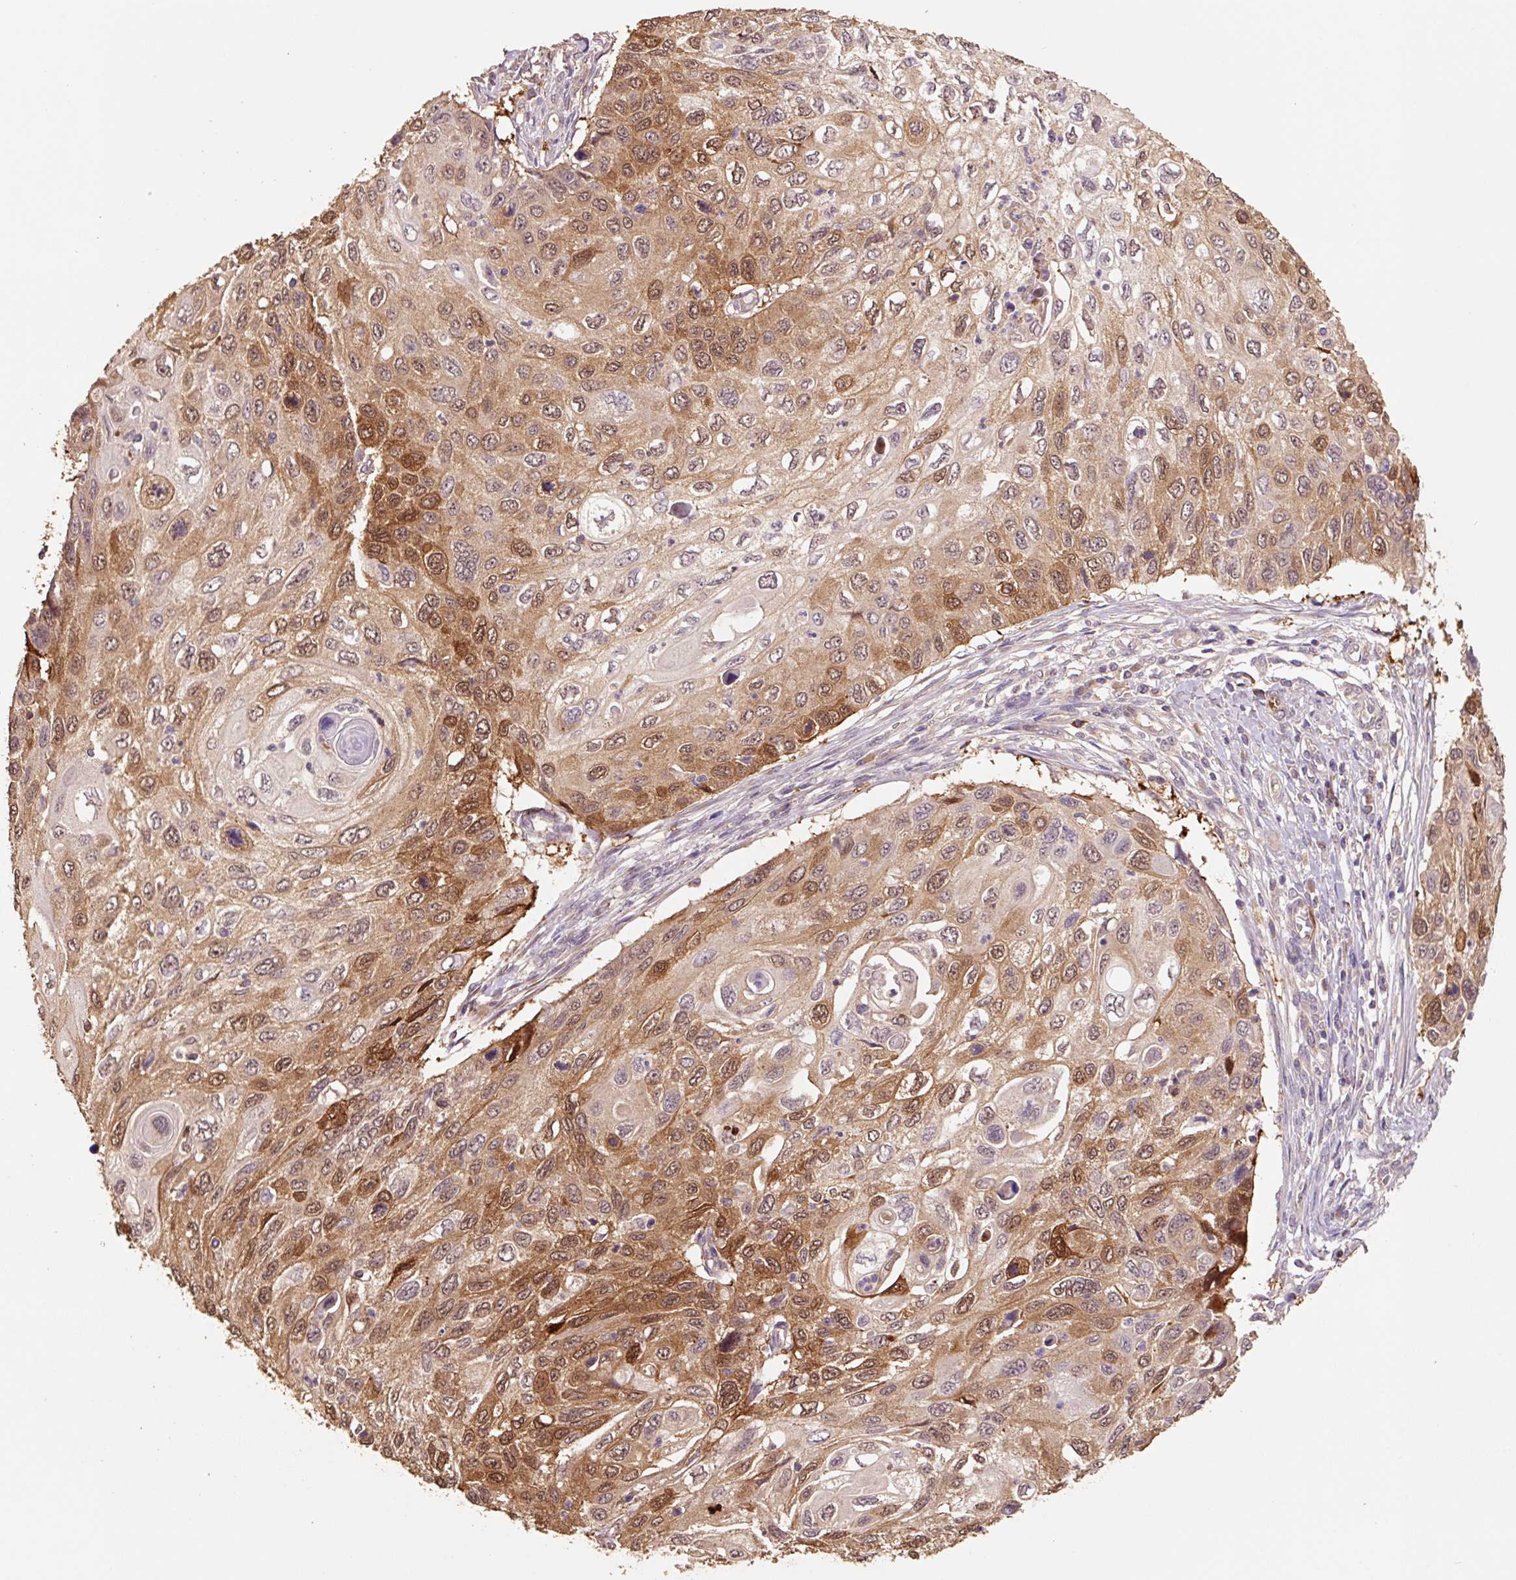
{"staining": {"intensity": "moderate", "quantity": ">75%", "location": "cytoplasmic/membranous,nuclear"}, "tissue": "cervical cancer", "cell_type": "Tumor cells", "image_type": "cancer", "snomed": [{"axis": "morphology", "description": "Squamous cell carcinoma, NOS"}, {"axis": "topography", "description": "Cervix"}], "caption": "Protein staining of cervical cancer tissue reveals moderate cytoplasmic/membranous and nuclear positivity in about >75% of tumor cells. The staining was performed using DAB (3,3'-diaminobenzidine), with brown indicating positive protein expression. Nuclei are stained blue with hematoxylin.", "gene": "HERC2", "patient": {"sex": "female", "age": 70}}